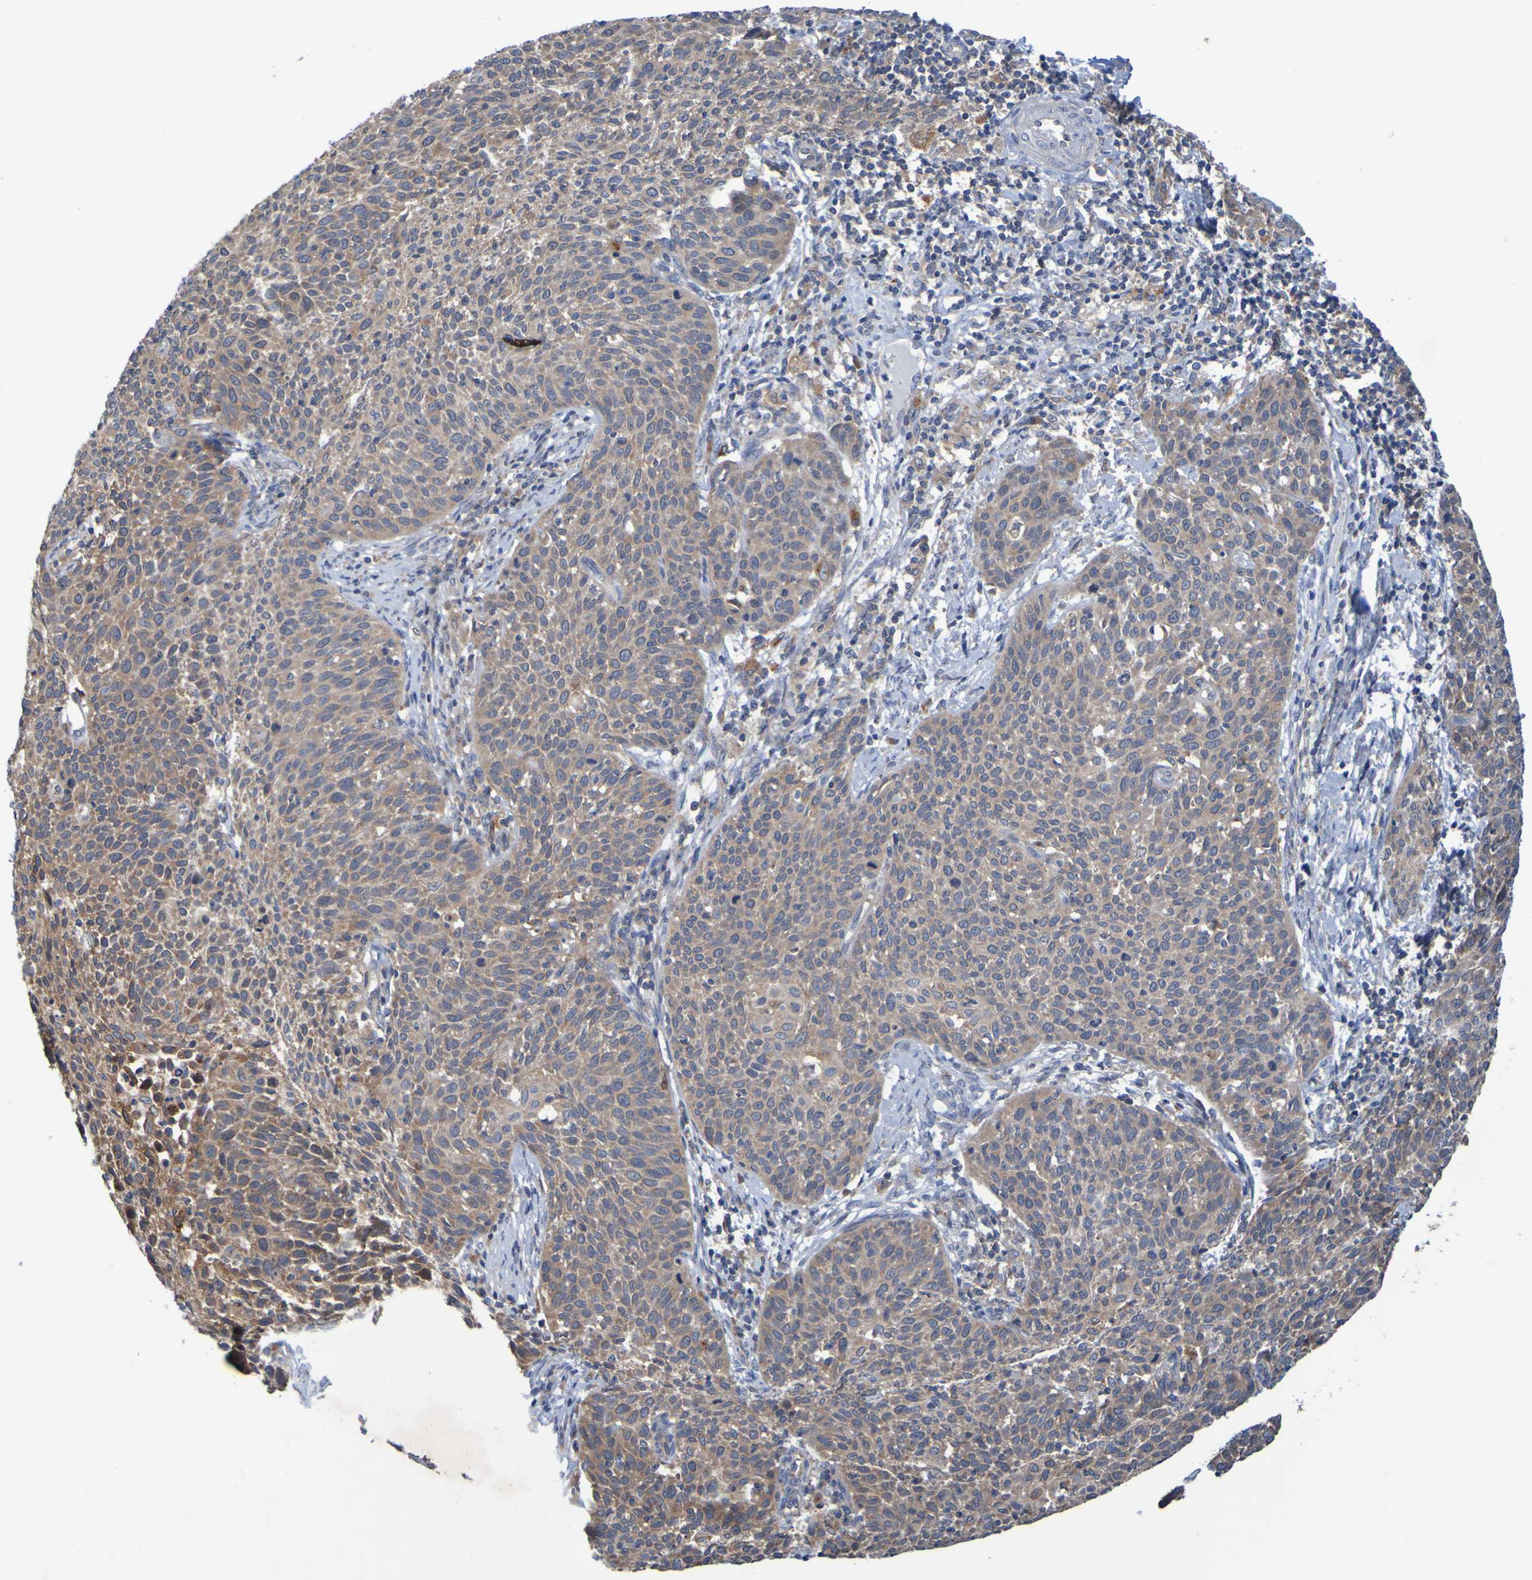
{"staining": {"intensity": "moderate", "quantity": ">75%", "location": "cytoplasmic/membranous"}, "tissue": "cervical cancer", "cell_type": "Tumor cells", "image_type": "cancer", "snomed": [{"axis": "morphology", "description": "Squamous cell carcinoma, NOS"}, {"axis": "topography", "description": "Cervix"}], "caption": "IHC (DAB (3,3'-diaminobenzidine)) staining of squamous cell carcinoma (cervical) exhibits moderate cytoplasmic/membranous protein positivity in about >75% of tumor cells.", "gene": "SDK1", "patient": {"sex": "female", "age": 38}}